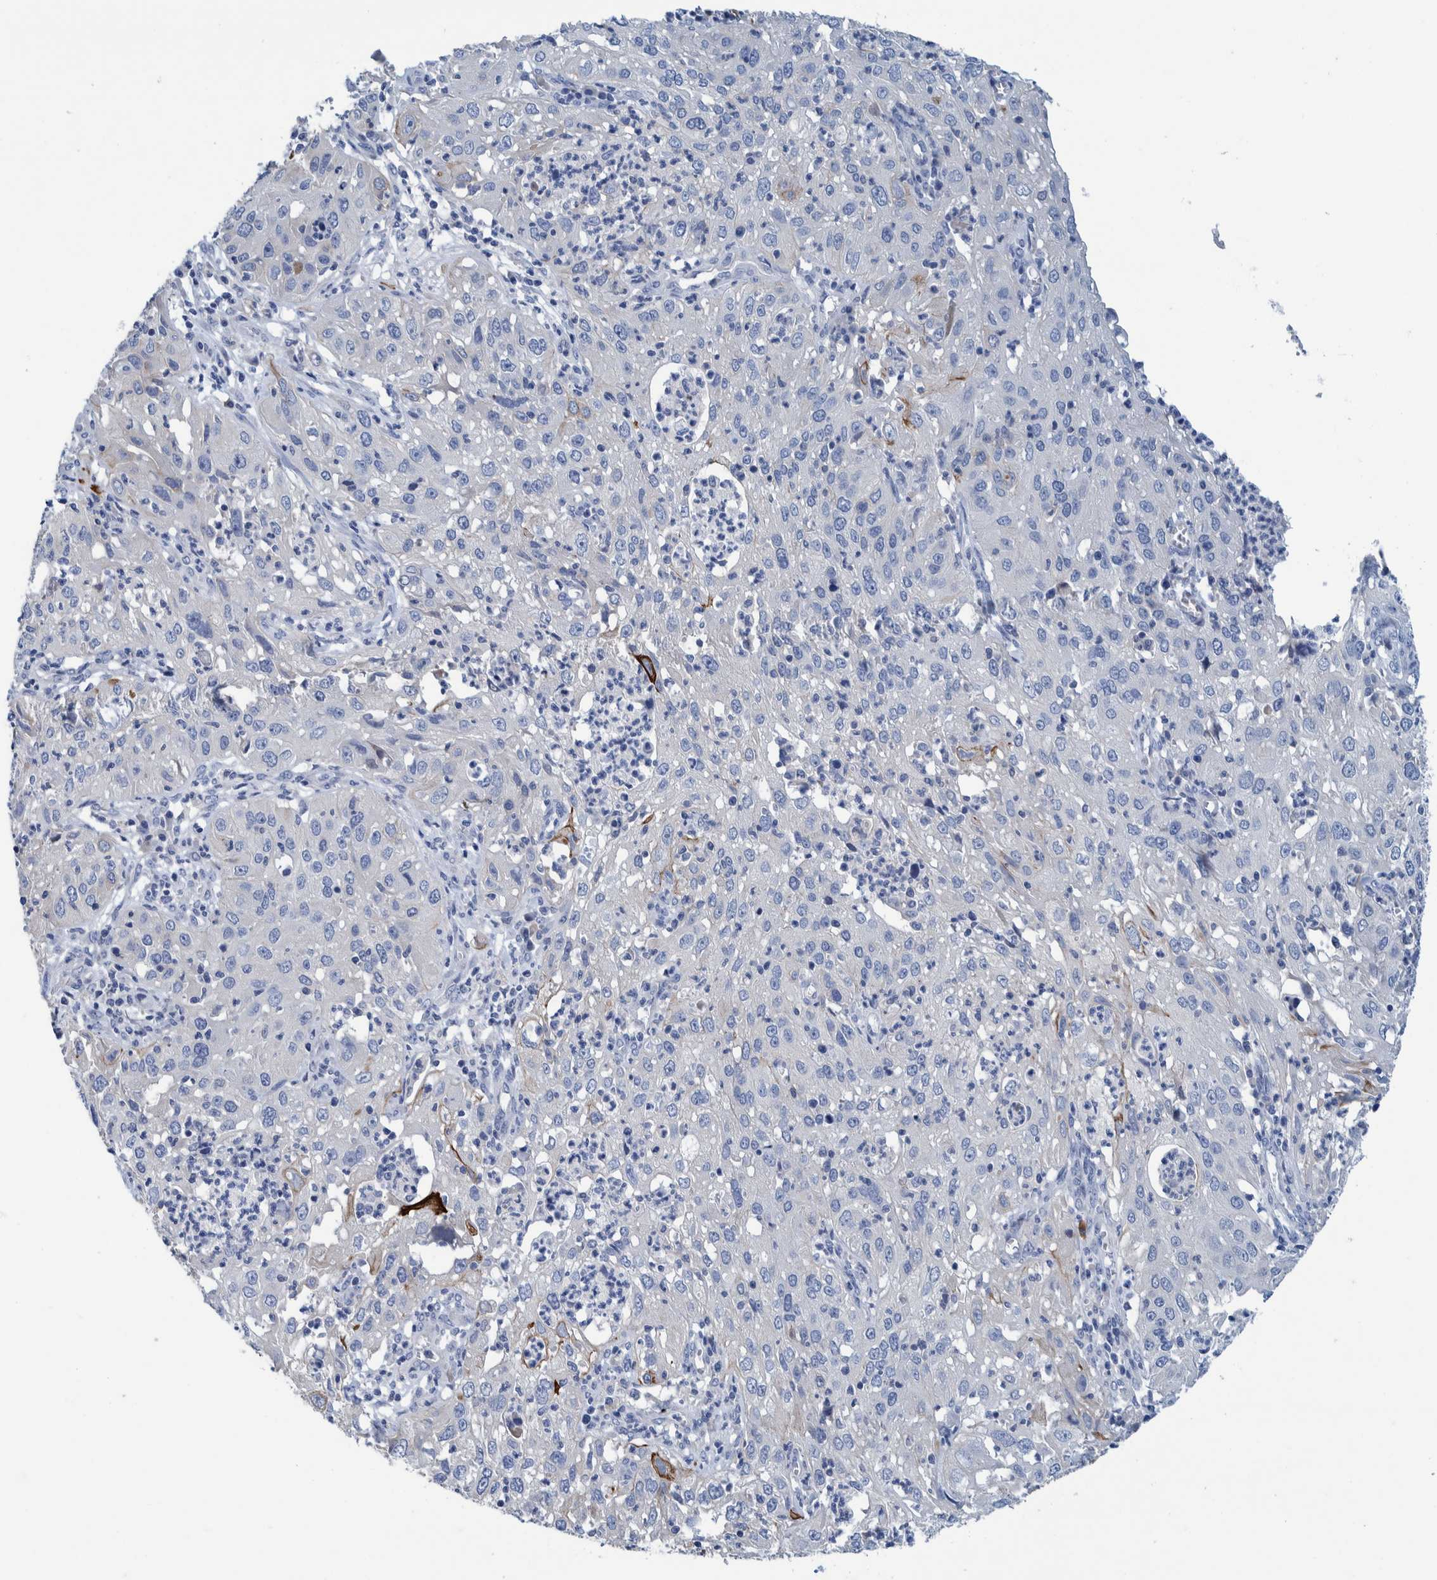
{"staining": {"intensity": "moderate", "quantity": "<25%", "location": "cytoplasmic/membranous"}, "tissue": "cervical cancer", "cell_type": "Tumor cells", "image_type": "cancer", "snomed": [{"axis": "morphology", "description": "Squamous cell carcinoma, NOS"}, {"axis": "topography", "description": "Cervix"}], "caption": "Protein positivity by immunohistochemistry displays moderate cytoplasmic/membranous expression in about <25% of tumor cells in cervical squamous cell carcinoma.", "gene": "MKS1", "patient": {"sex": "female", "age": 32}}